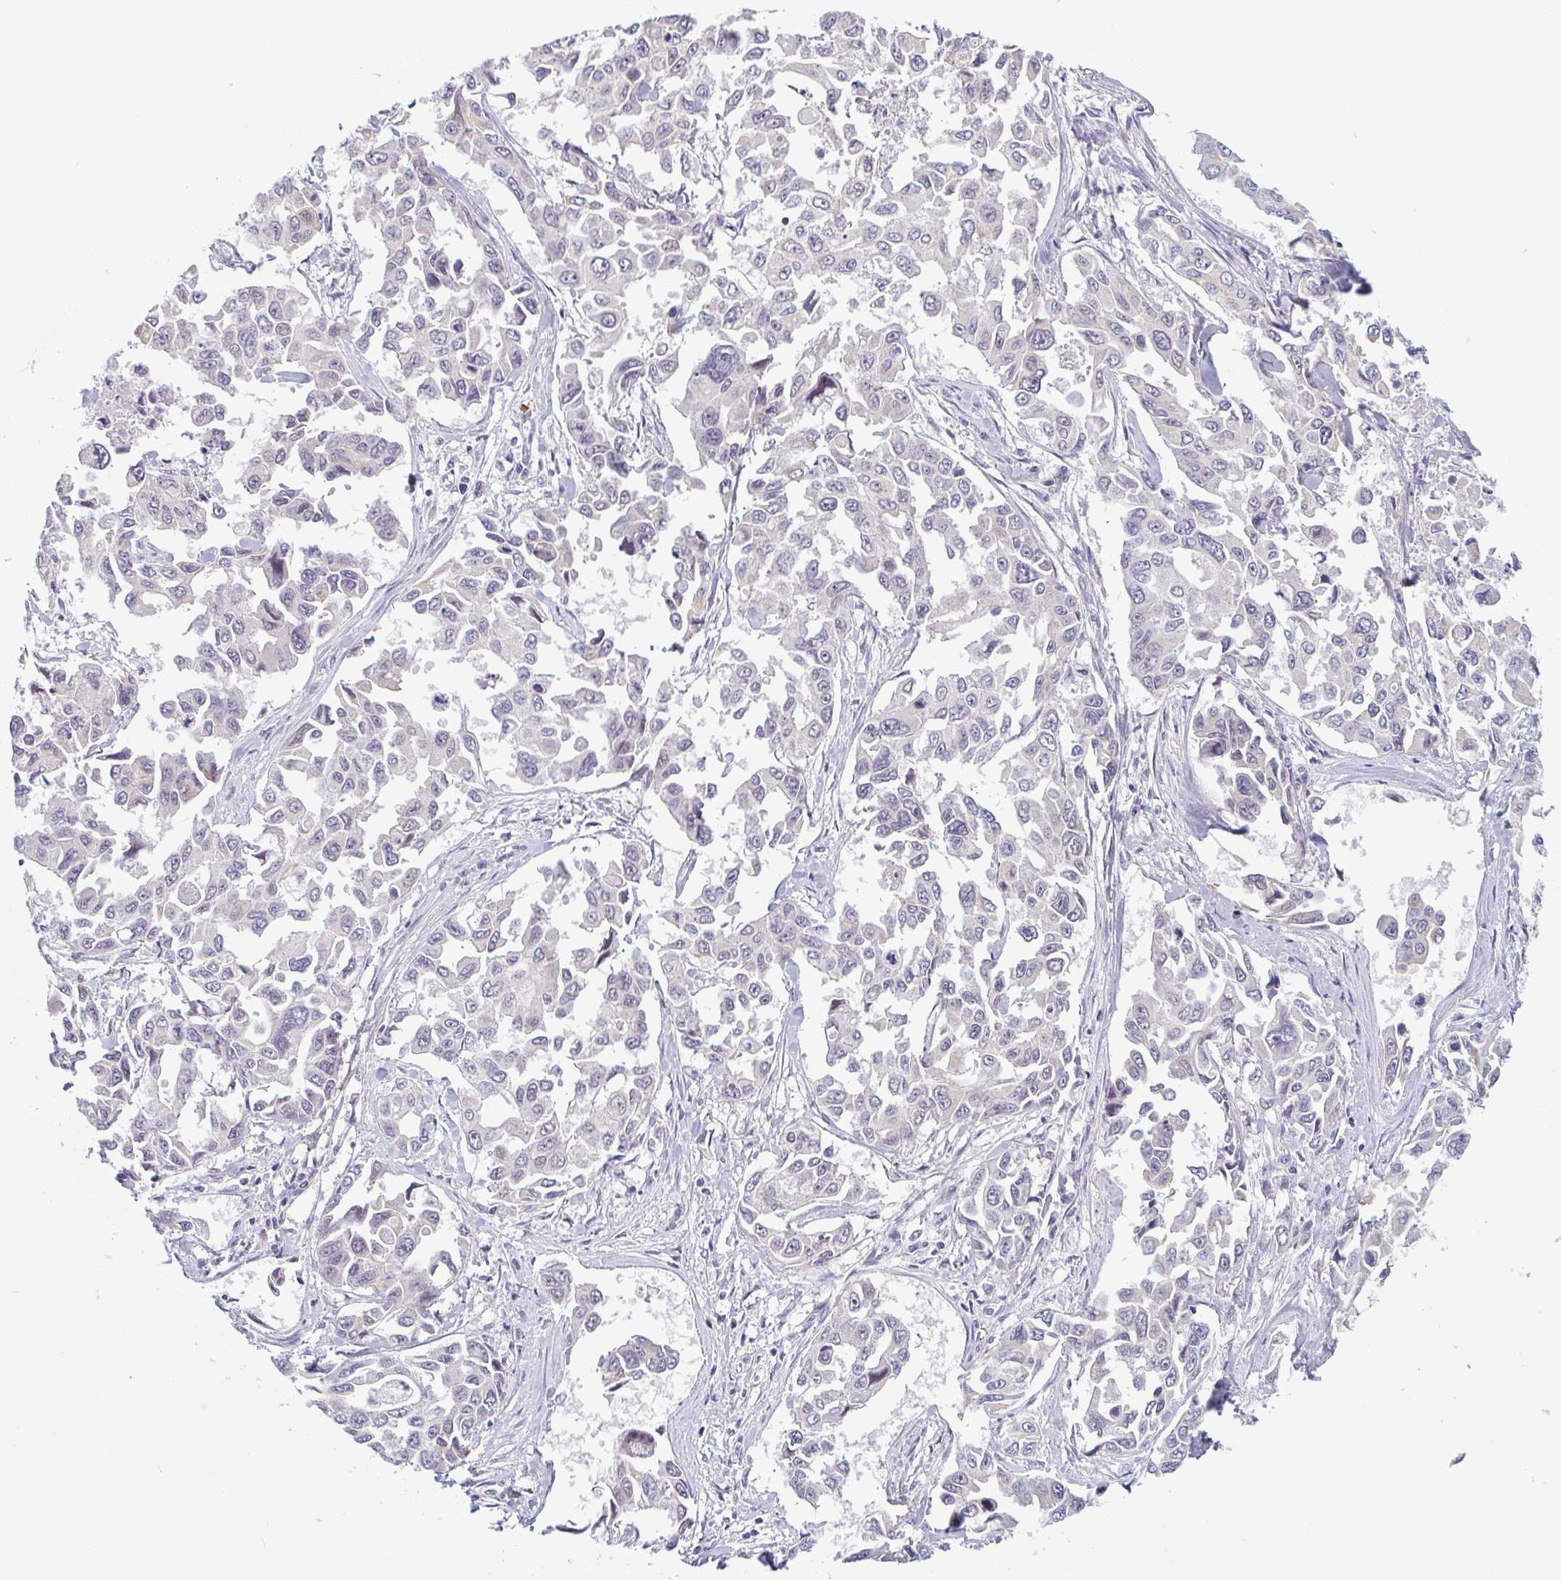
{"staining": {"intensity": "negative", "quantity": "none", "location": "none"}, "tissue": "lung cancer", "cell_type": "Tumor cells", "image_type": "cancer", "snomed": [{"axis": "morphology", "description": "Adenocarcinoma, NOS"}, {"axis": "topography", "description": "Lung"}], "caption": "Immunohistochemistry (IHC) micrograph of neoplastic tissue: human lung cancer stained with DAB (3,3'-diaminobenzidine) reveals no significant protein staining in tumor cells.", "gene": "TMEM119", "patient": {"sex": "male", "age": 64}}